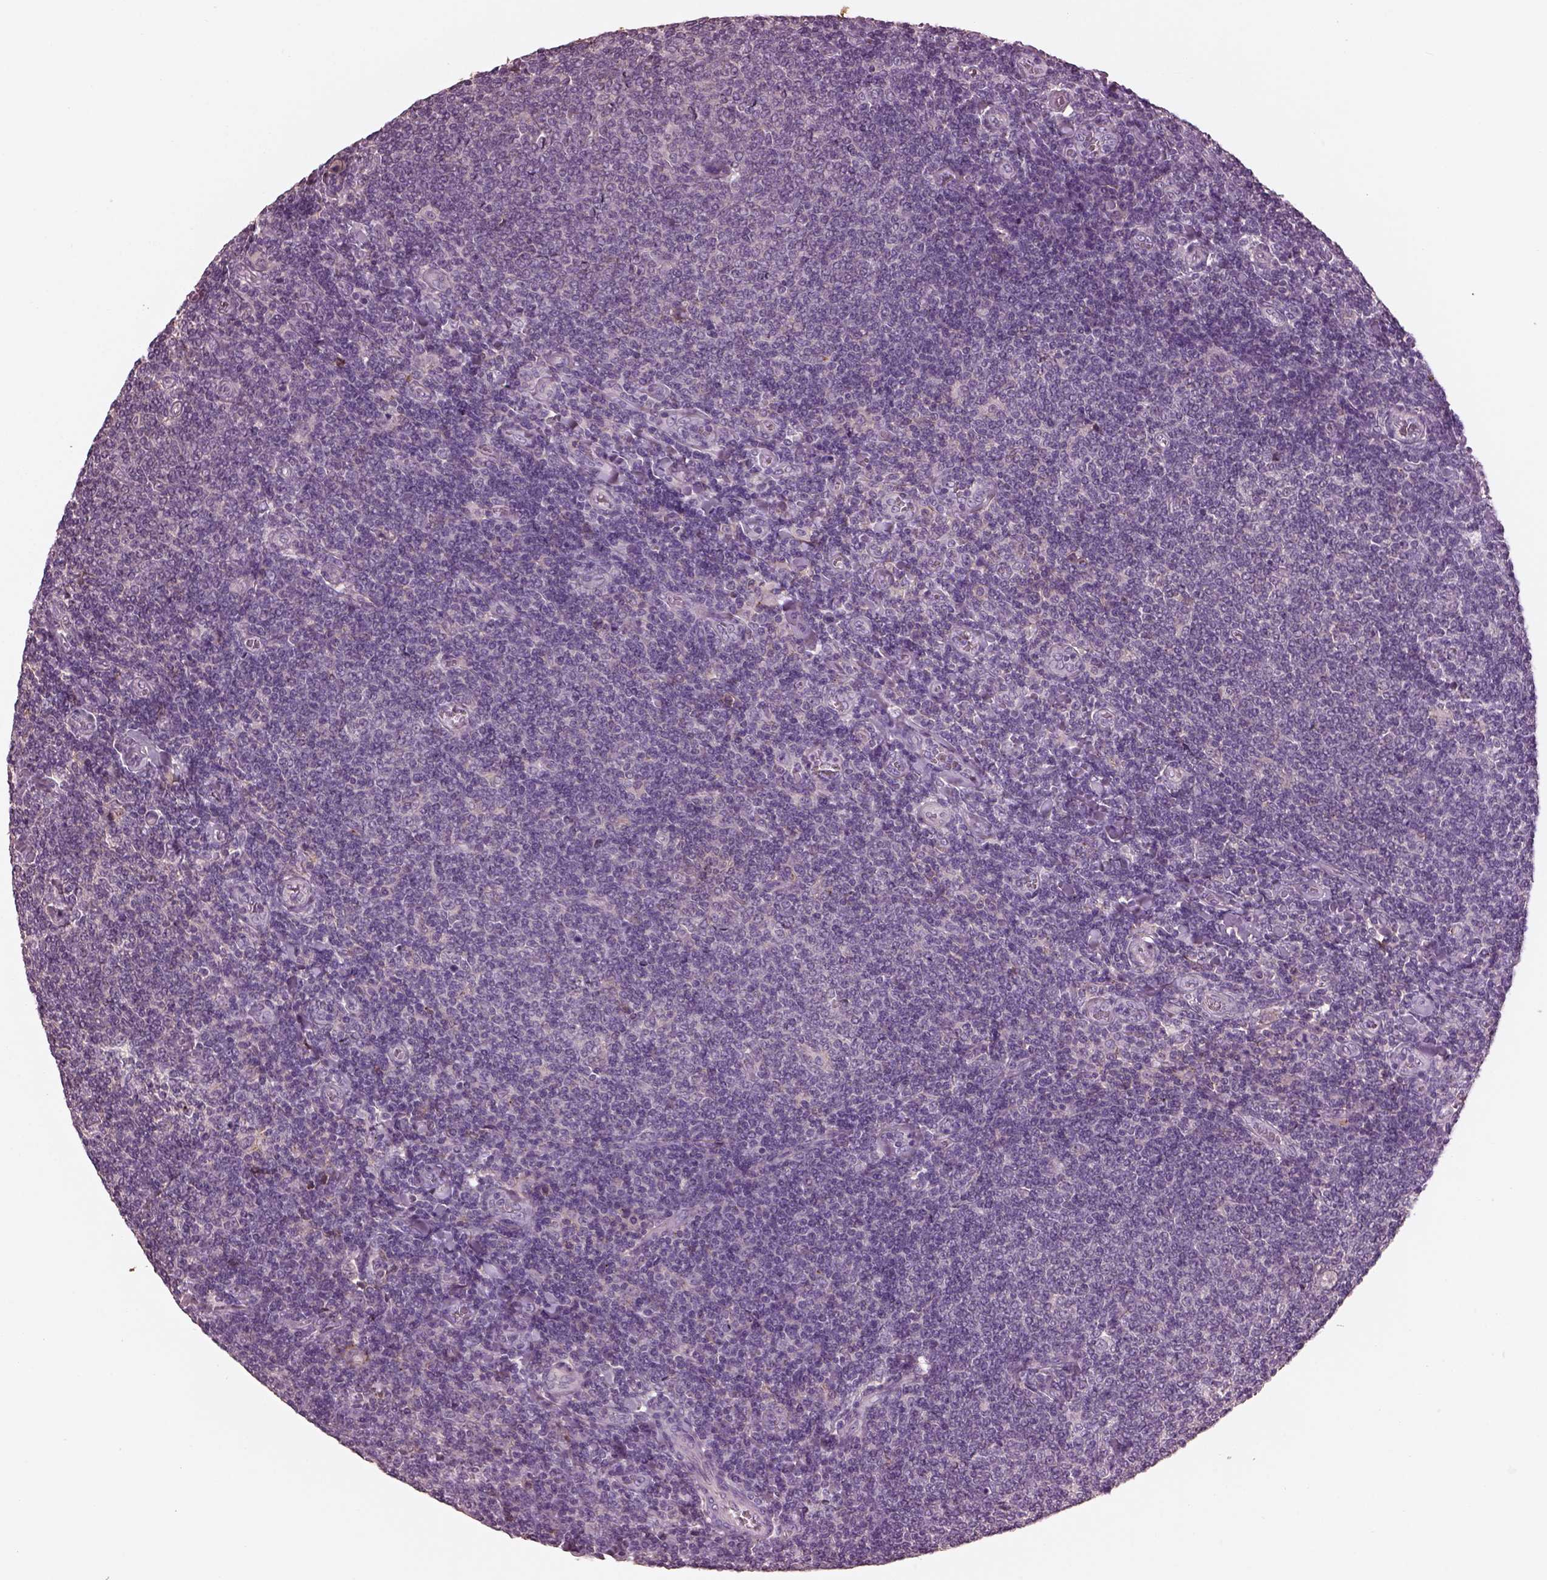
{"staining": {"intensity": "negative", "quantity": "none", "location": "none"}, "tissue": "lymphoma", "cell_type": "Tumor cells", "image_type": "cancer", "snomed": [{"axis": "morphology", "description": "Malignant lymphoma, non-Hodgkin's type, Low grade"}, {"axis": "topography", "description": "Lymph node"}], "caption": "High magnification brightfield microscopy of lymphoma stained with DAB (brown) and counterstained with hematoxylin (blue): tumor cells show no significant positivity.", "gene": "SRI", "patient": {"sex": "male", "age": 52}}